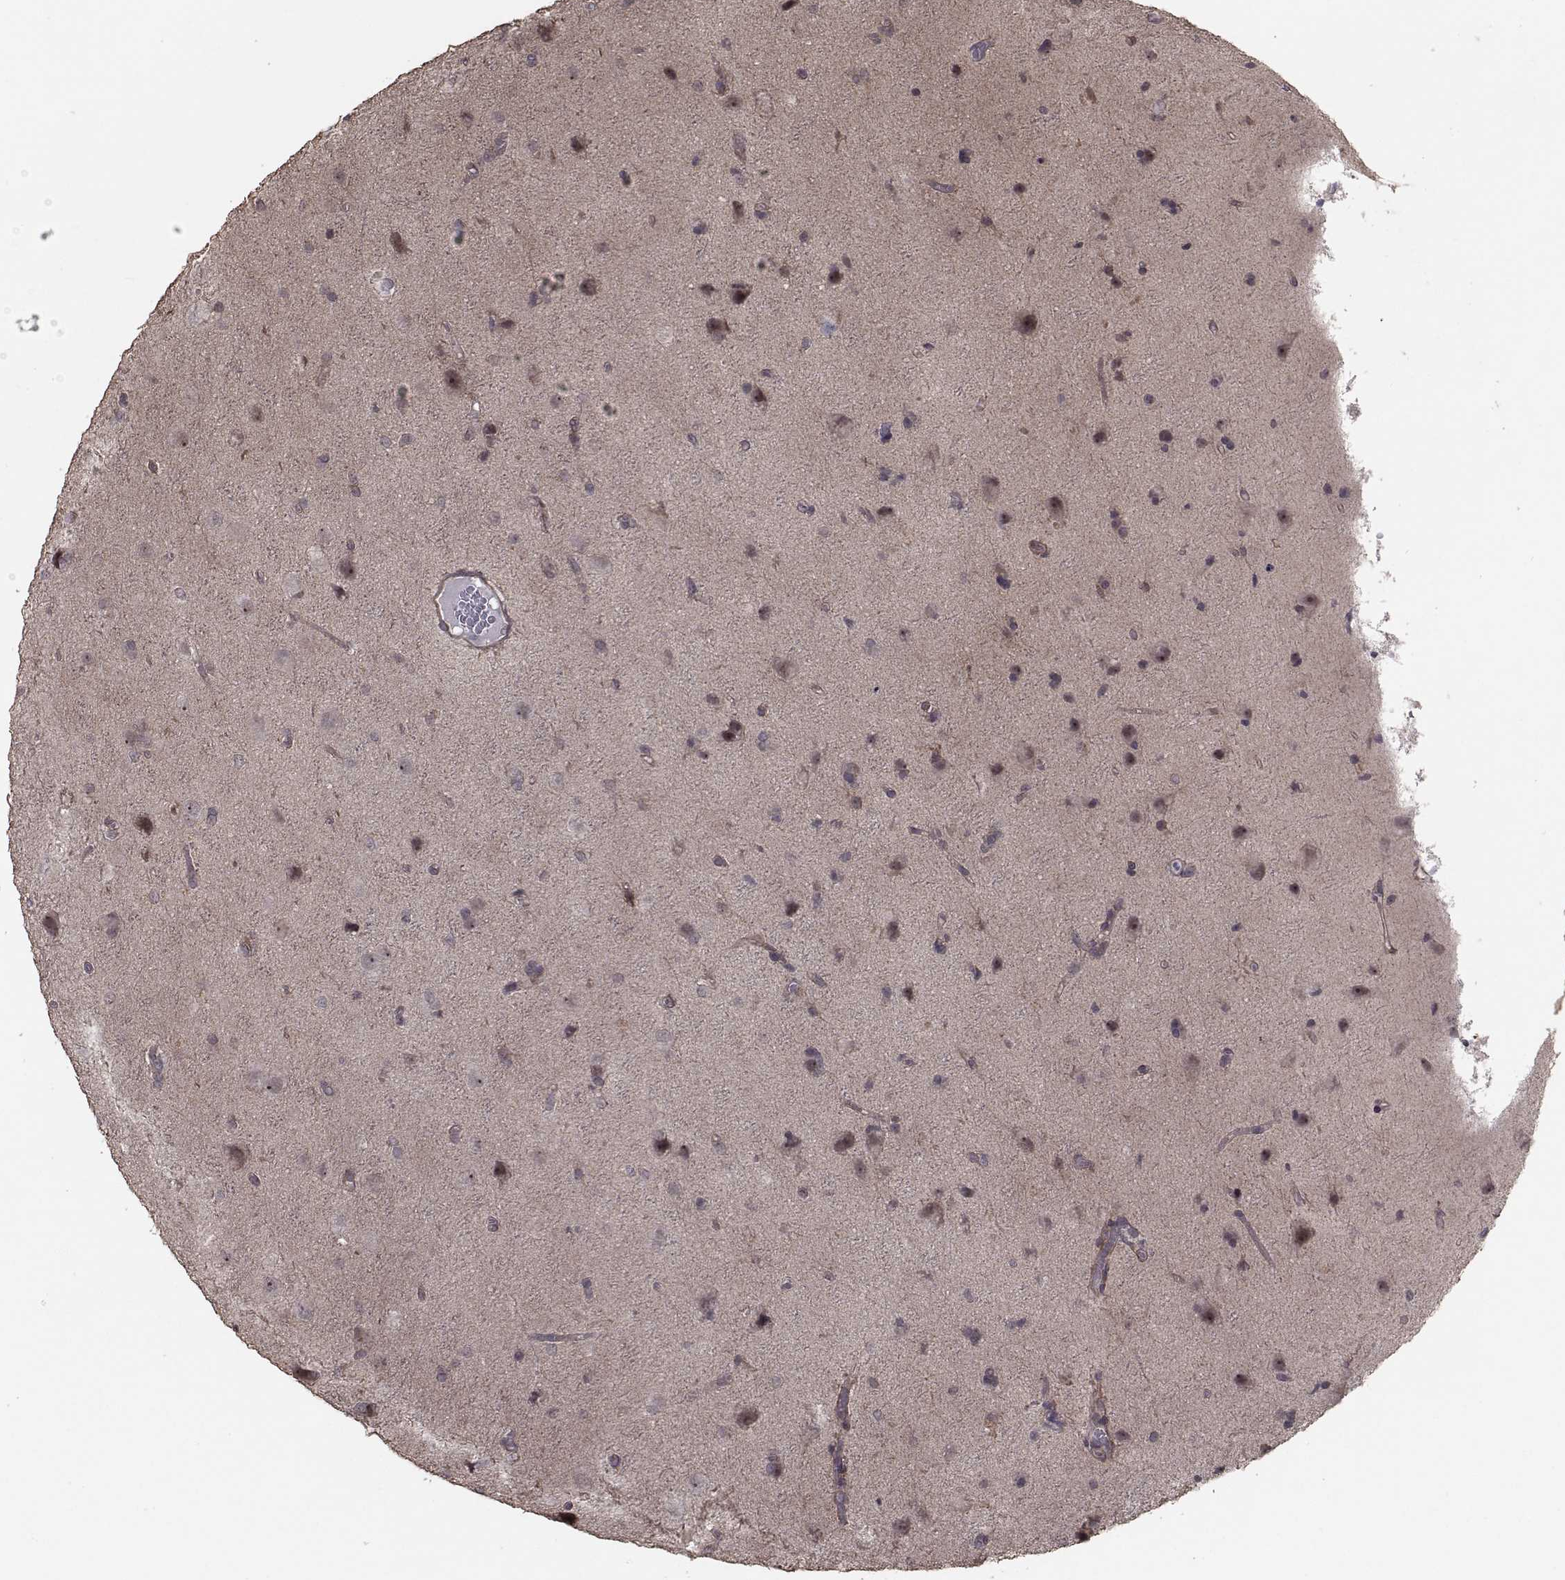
{"staining": {"intensity": "negative", "quantity": "none", "location": "none"}, "tissue": "glioma", "cell_type": "Tumor cells", "image_type": "cancer", "snomed": [{"axis": "morphology", "description": "Glioma, malignant, Low grade"}, {"axis": "topography", "description": "Brain"}], "caption": "Immunohistochemistry photomicrograph of human glioma stained for a protein (brown), which displays no positivity in tumor cells.", "gene": "TRIP10", "patient": {"sex": "male", "age": 58}}